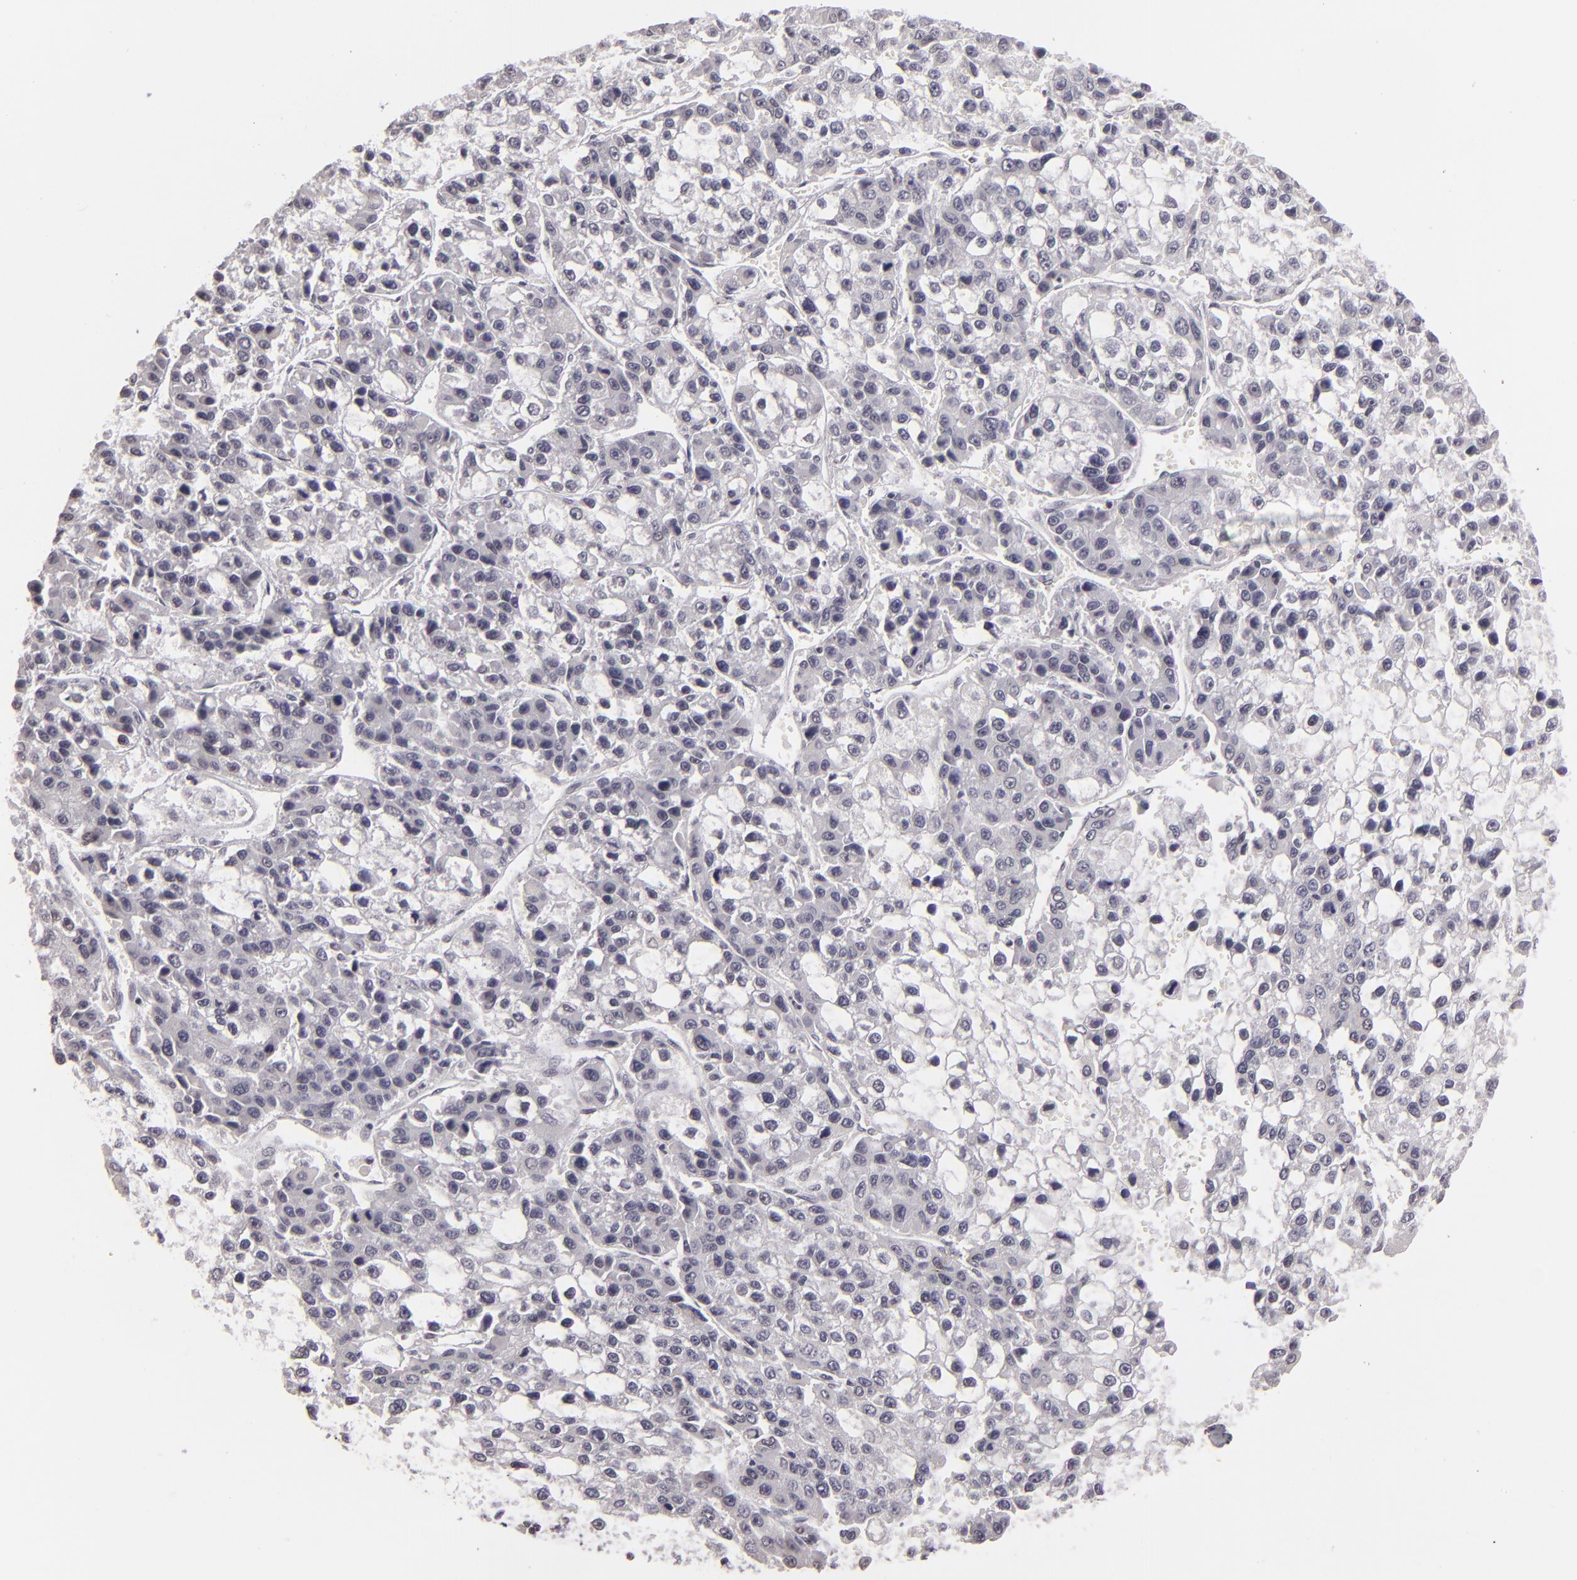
{"staining": {"intensity": "negative", "quantity": "none", "location": "none"}, "tissue": "liver cancer", "cell_type": "Tumor cells", "image_type": "cancer", "snomed": [{"axis": "morphology", "description": "Carcinoma, Hepatocellular, NOS"}, {"axis": "topography", "description": "Liver"}], "caption": "Immunohistochemistry (IHC) histopathology image of neoplastic tissue: human hepatocellular carcinoma (liver) stained with DAB (3,3'-diaminobenzidine) demonstrates no significant protein expression in tumor cells.", "gene": "DAXX", "patient": {"sex": "female", "age": 66}}